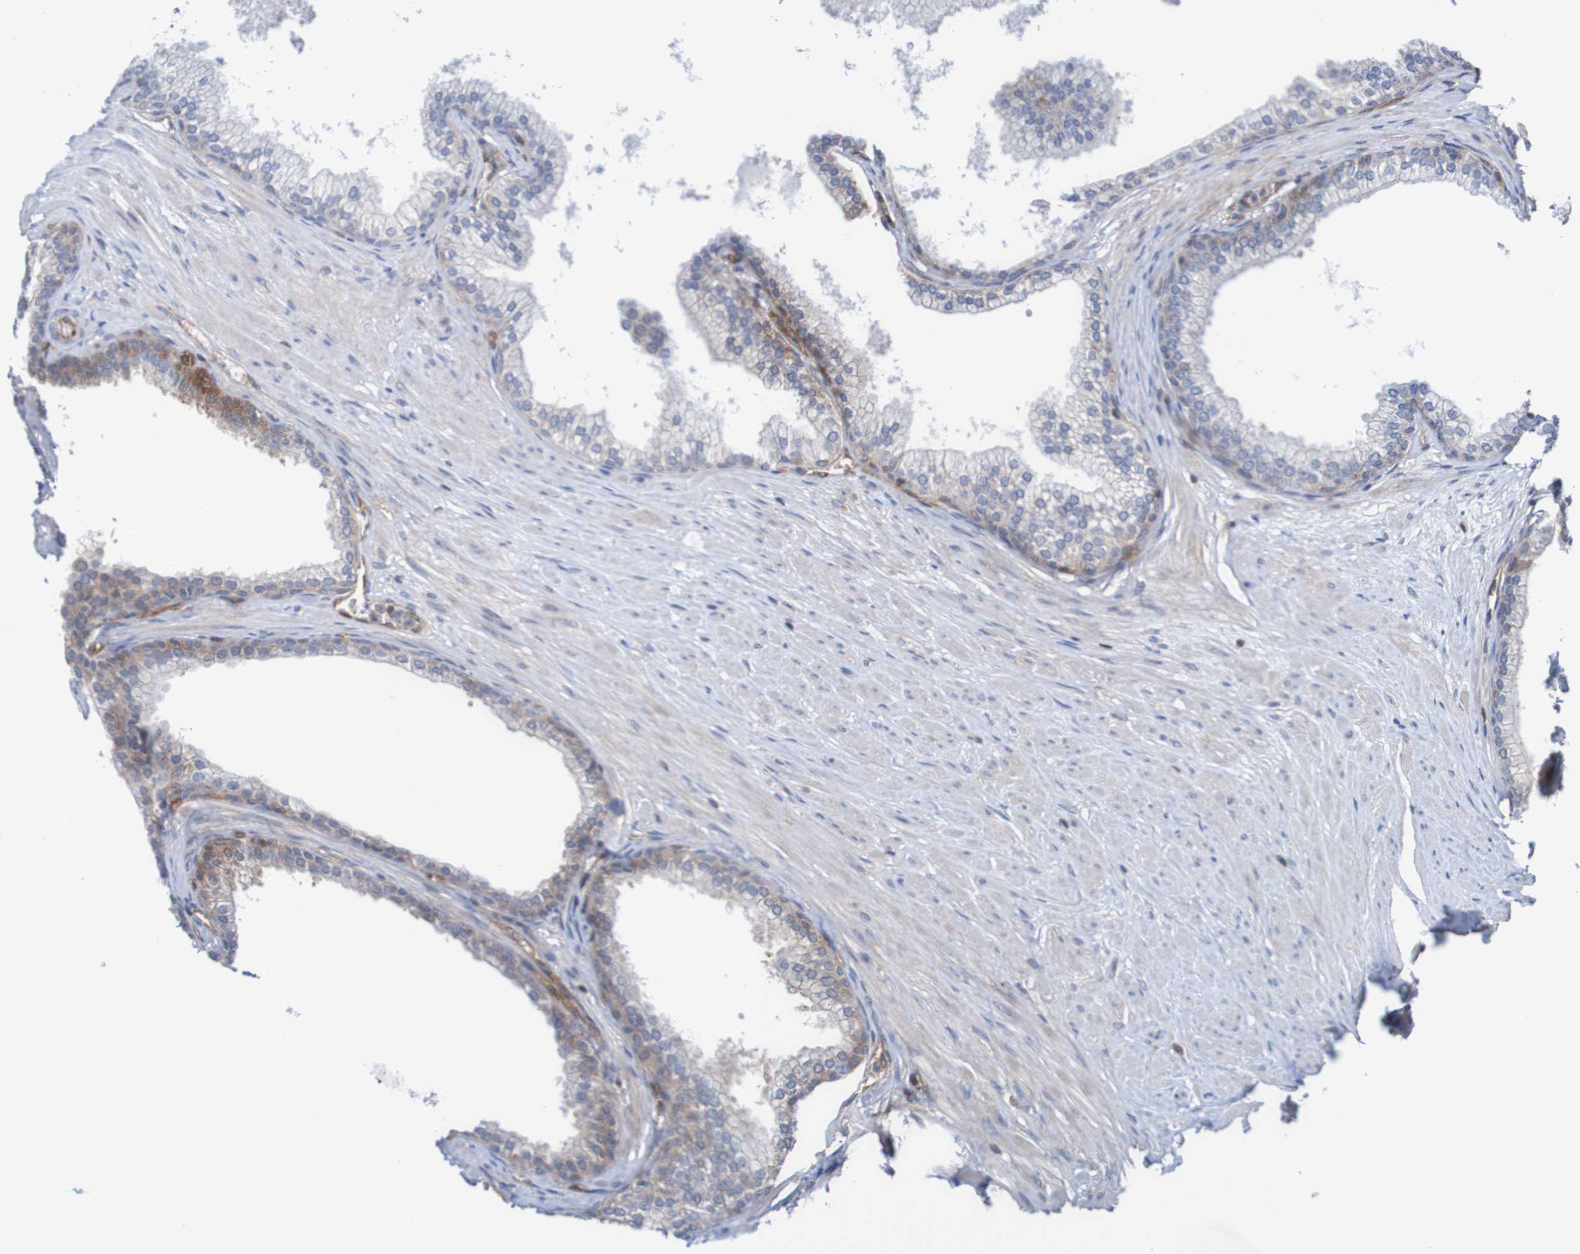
{"staining": {"intensity": "moderate", "quantity": "<25%", "location": "cytoplasmic/membranous"}, "tissue": "prostate", "cell_type": "Glandular cells", "image_type": "normal", "snomed": [{"axis": "morphology", "description": "Normal tissue, NOS"}, {"axis": "morphology", "description": "Urothelial carcinoma, Low grade"}, {"axis": "topography", "description": "Urinary bladder"}, {"axis": "topography", "description": "Prostate"}], "caption": "A low amount of moderate cytoplasmic/membranous expression is seen in approximately <25% of glandular cells in benign prostate. (Brightfield microscopy of DAB IHC at high magnification).", "gene": "RIGI", "patient": {"sex": "male", "age": 60}}